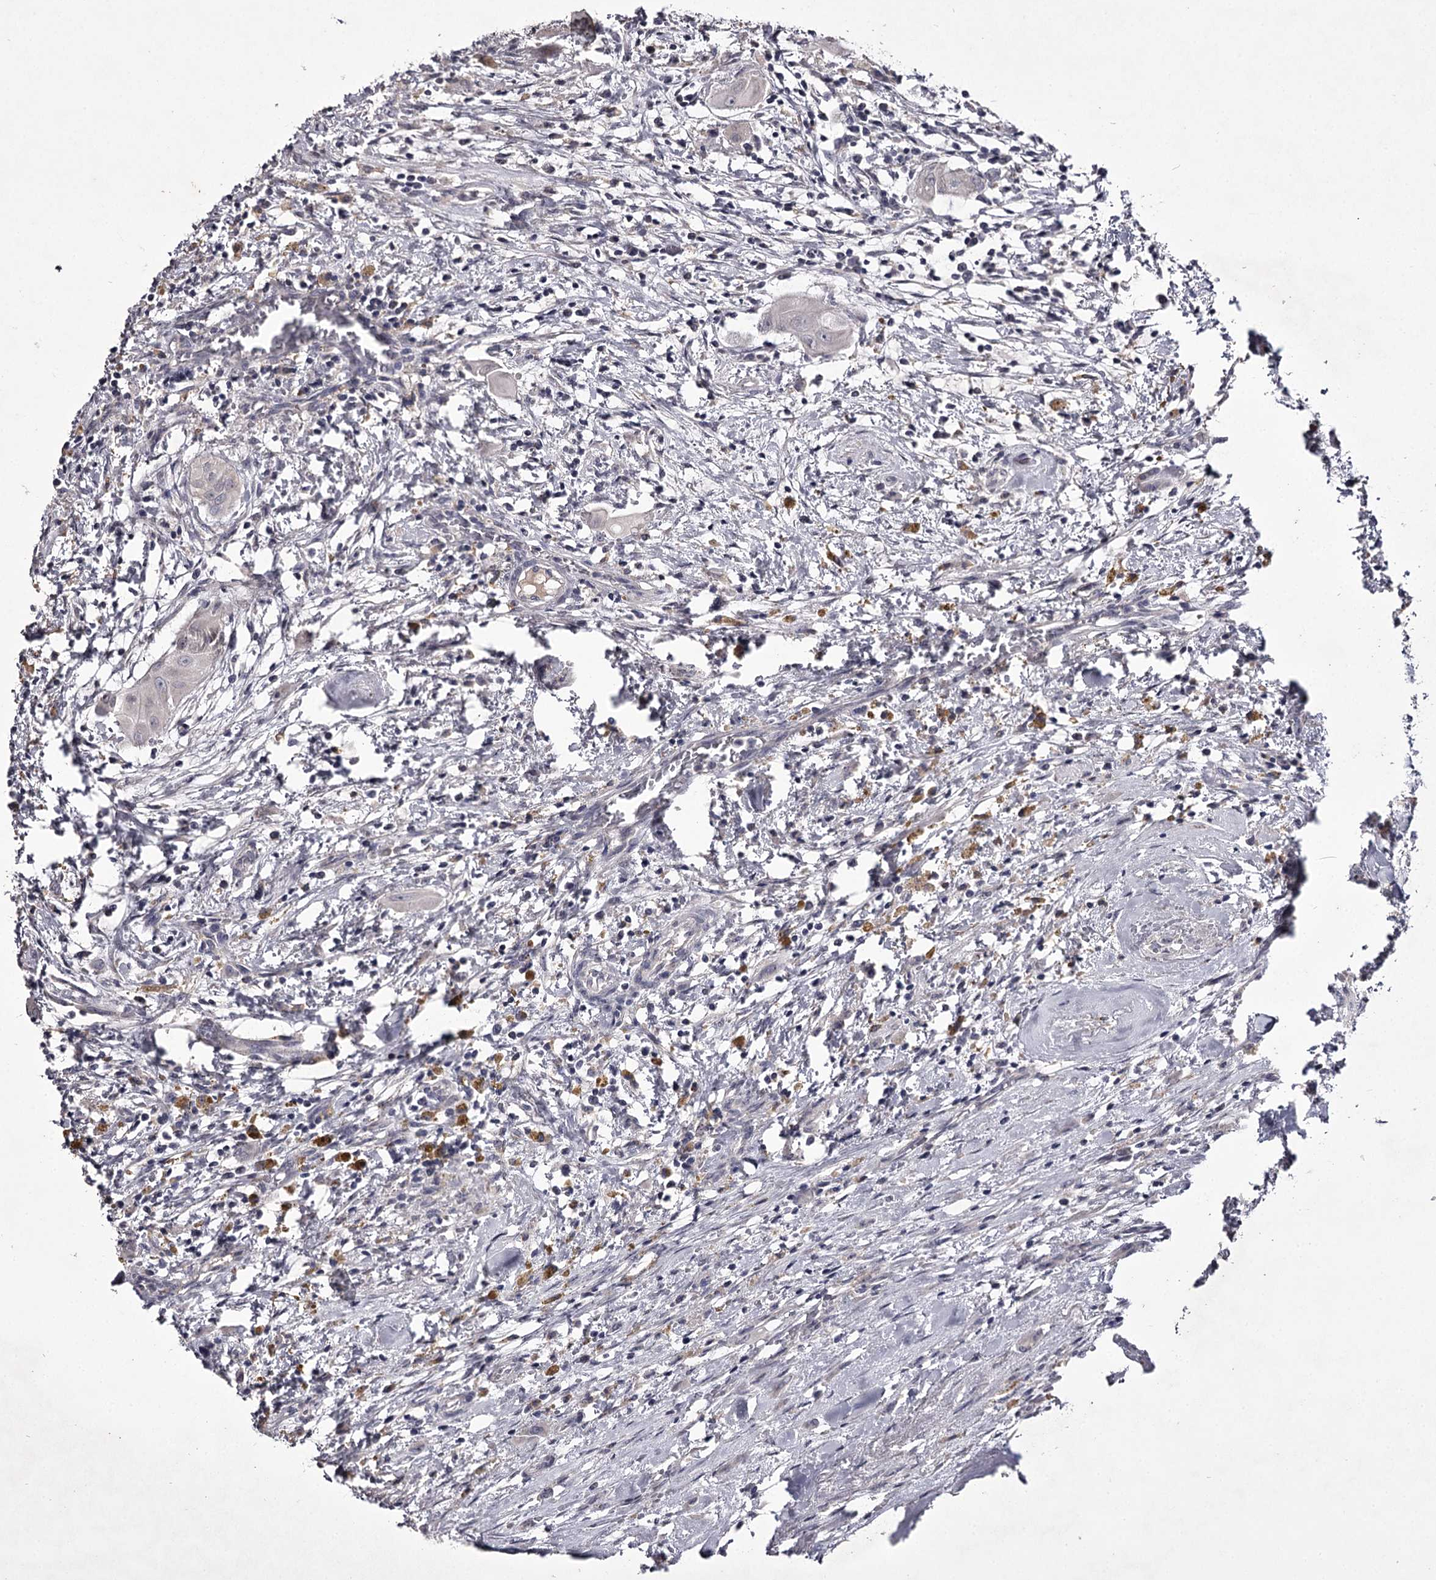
{"staining": {"intensity": "negative", "quantity": "none", "location": "none"}, "tissue": "thyroid cancer", "cell_type": "Tumor cells", "image_type": "cancer", "snomed": [{"axis": "morphology", "description": "Papillary adenocarcinoma, NOS"}, {"axis": "topography", "description": "Thyroid gland"}], "caption": "Tumor cells show no significant expression in thyroid cancer.", "gene": "PRM2", "patient": {"sex": "female", "age": 59}}